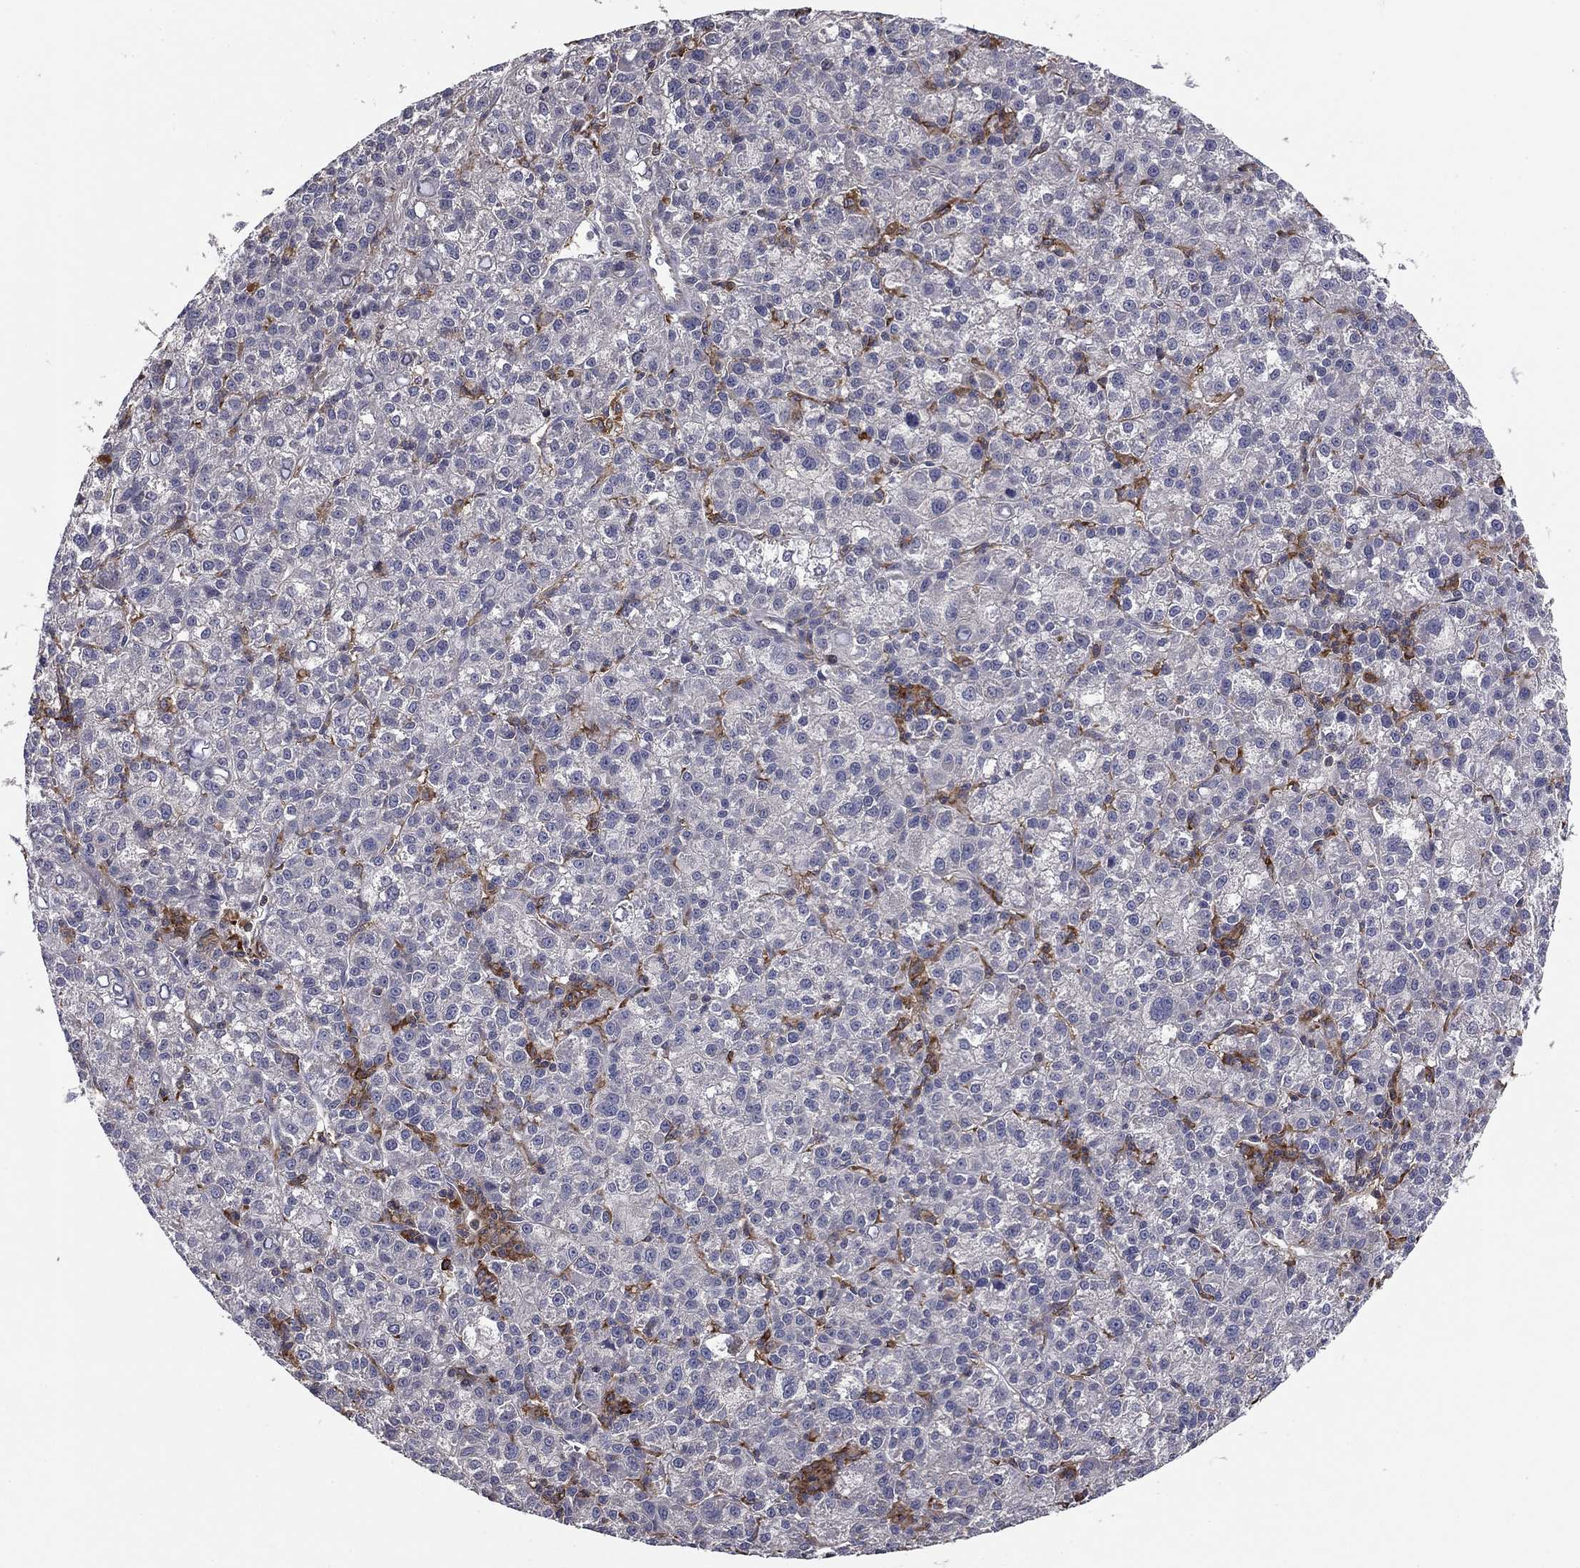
{"staining": {"intensity": "negative", "quantity": "none", "location": "none"}, "tissue": "liver cancer", "cell_type": "Tumor cells", "image_type": "cancer", "snomed": [{"axis": "morphology", "description": "Carcinoma, Hepatocellular, NOS"}, {"axis": "topography", "description": "Liver"}], "caption": "Protein analysis of liver cancer (hepatocellular carcinoma) shows no significant positivity in tumor cells.", "gene": "PLCB2", "patient": {"sex": "female", "age": 60}}